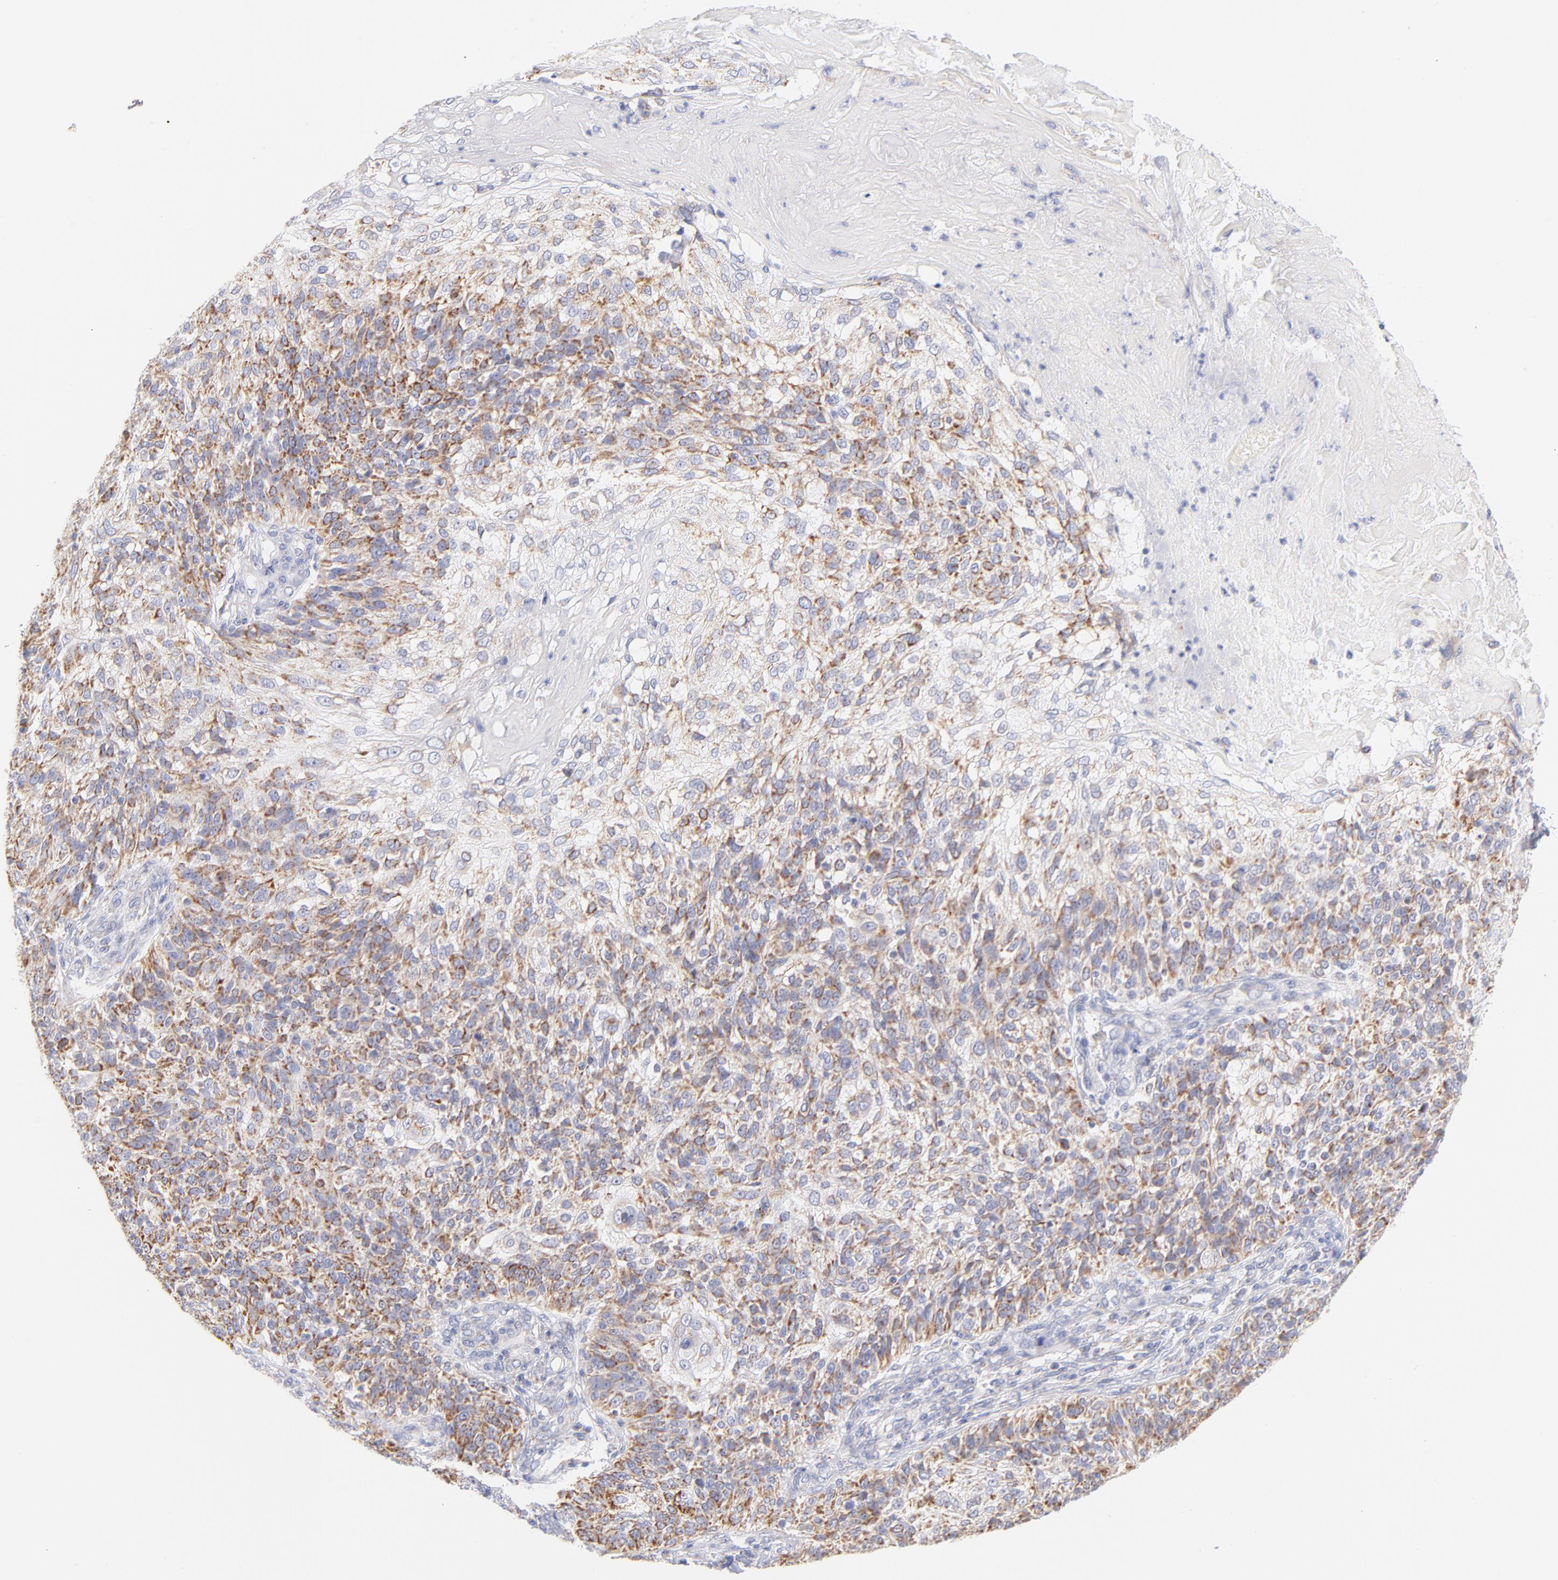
{"staining": {"intensity": "moderate", "quantity": ">75%", "location": "cytoplasmic/membranous"}, "tissue": "skin cancer", "cell_type": "Tumor cells", "image_type": "cancer", "snomed": [{"axis": "morphology", "description": "Normal tissue, NOS"}, {"axis": "morphology", "description": "Squamous cell carcinoma, NOS"}, {"axis": "topography", "description": "Skin"}], "caption": "Skin cancer was stained to show a protein in brown. There is medium levels of moderate cytoplasmic/membranous staining in approximately >75% of tumor cells.", "gene": "AIFM1", "patient": {"sex": "female", "age": 83}}